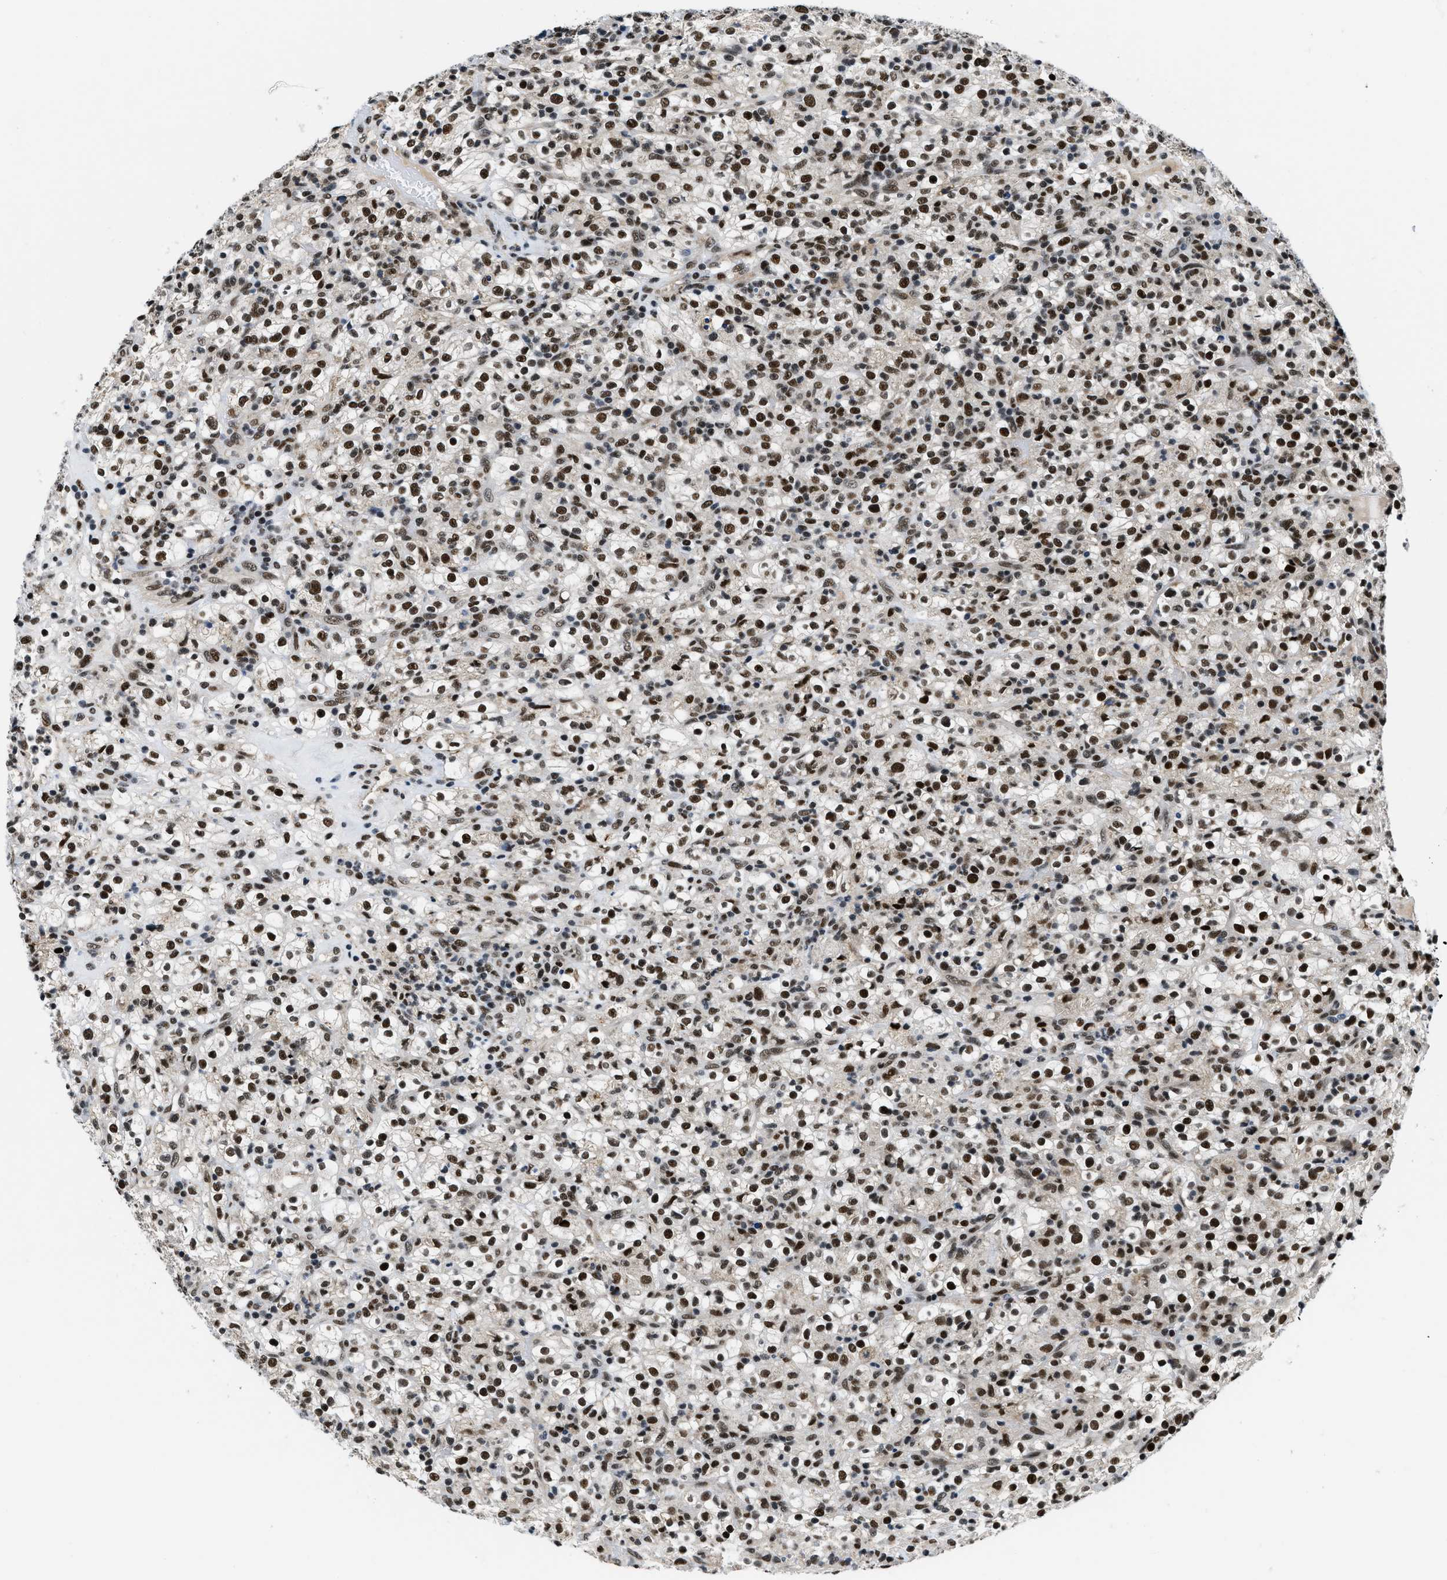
{"staining": {"intensity": "strong", "quantity": ">75%", "location": "nuclear"}, "tissue": "renal cancer", "cell_type": "Tumor cells", "image_type": "cancer", "snomed": [{"axis": "morphology", "description": "Normal tissue, NOS"}, {"axis": "morphology", "description": "Adenocarcinoma, NOS"}, {"axis": "topography", "description": "Kidney"}], "caption": "Protein staining of adenocarcinoma (renal) tissue reveals strong nuclear staining in about >75% of tumor cells.", "gene": "KDM3B", "patient": {"sex": "female", "age": 72}}